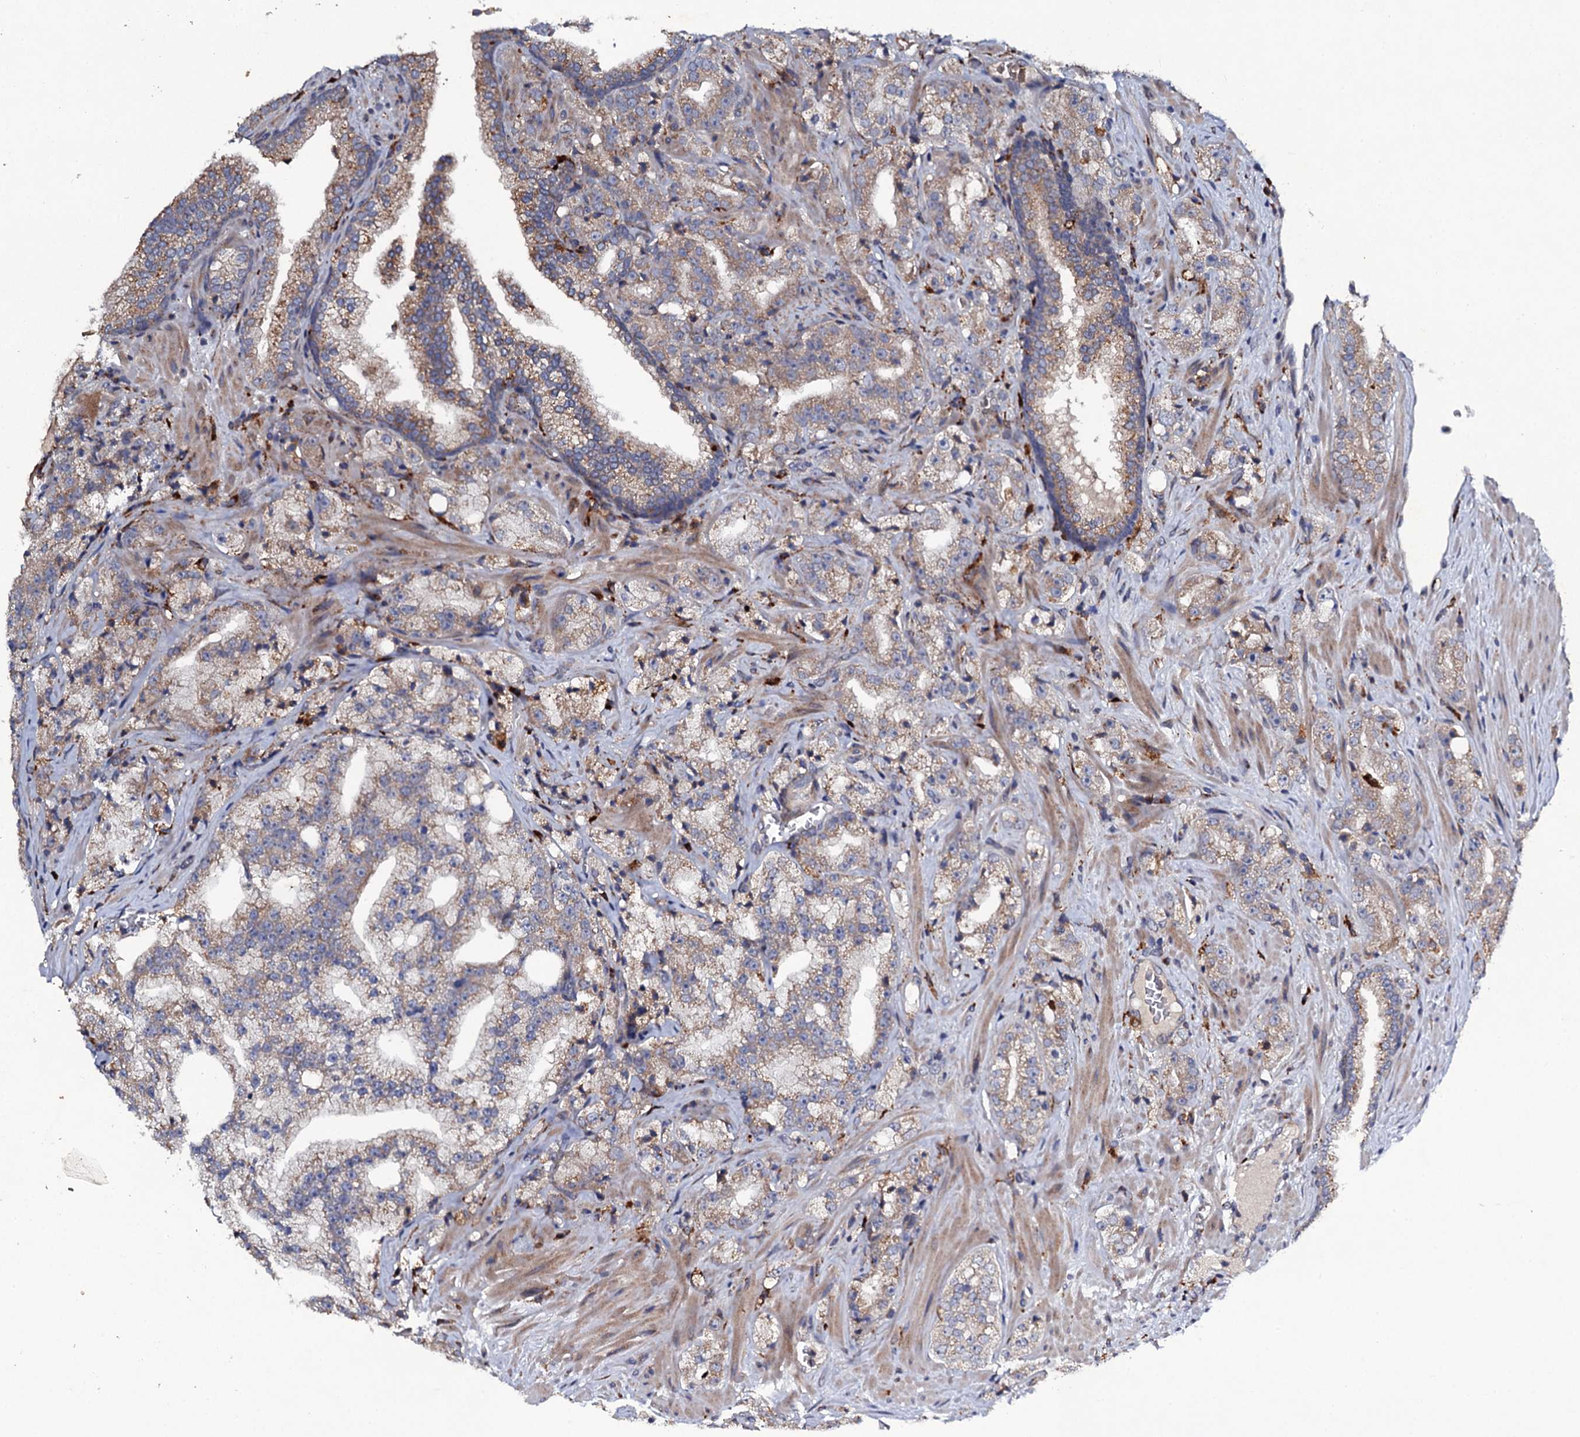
{"staining": {"intensity": "weak", "quantity": ">75%", "location": "cytoplasmic/membranous"}, "tissue": "prostate cancer", "cell_type": "Tumor cells", "image_type": "cancer", "snomed": [{"axis": "morphology", "description": "Adenocarcinoma, High grade"}, {"axis": "topography", "description": "Prostate"}], "caption": "Protein expression analysis of prostate high-grade adenocarcinoma displays weak cytoplasmic/membranous staining in about >75% of tumor cells.", "gene": "LRRC28", "patient": {"sex": "male", "age": 64}}